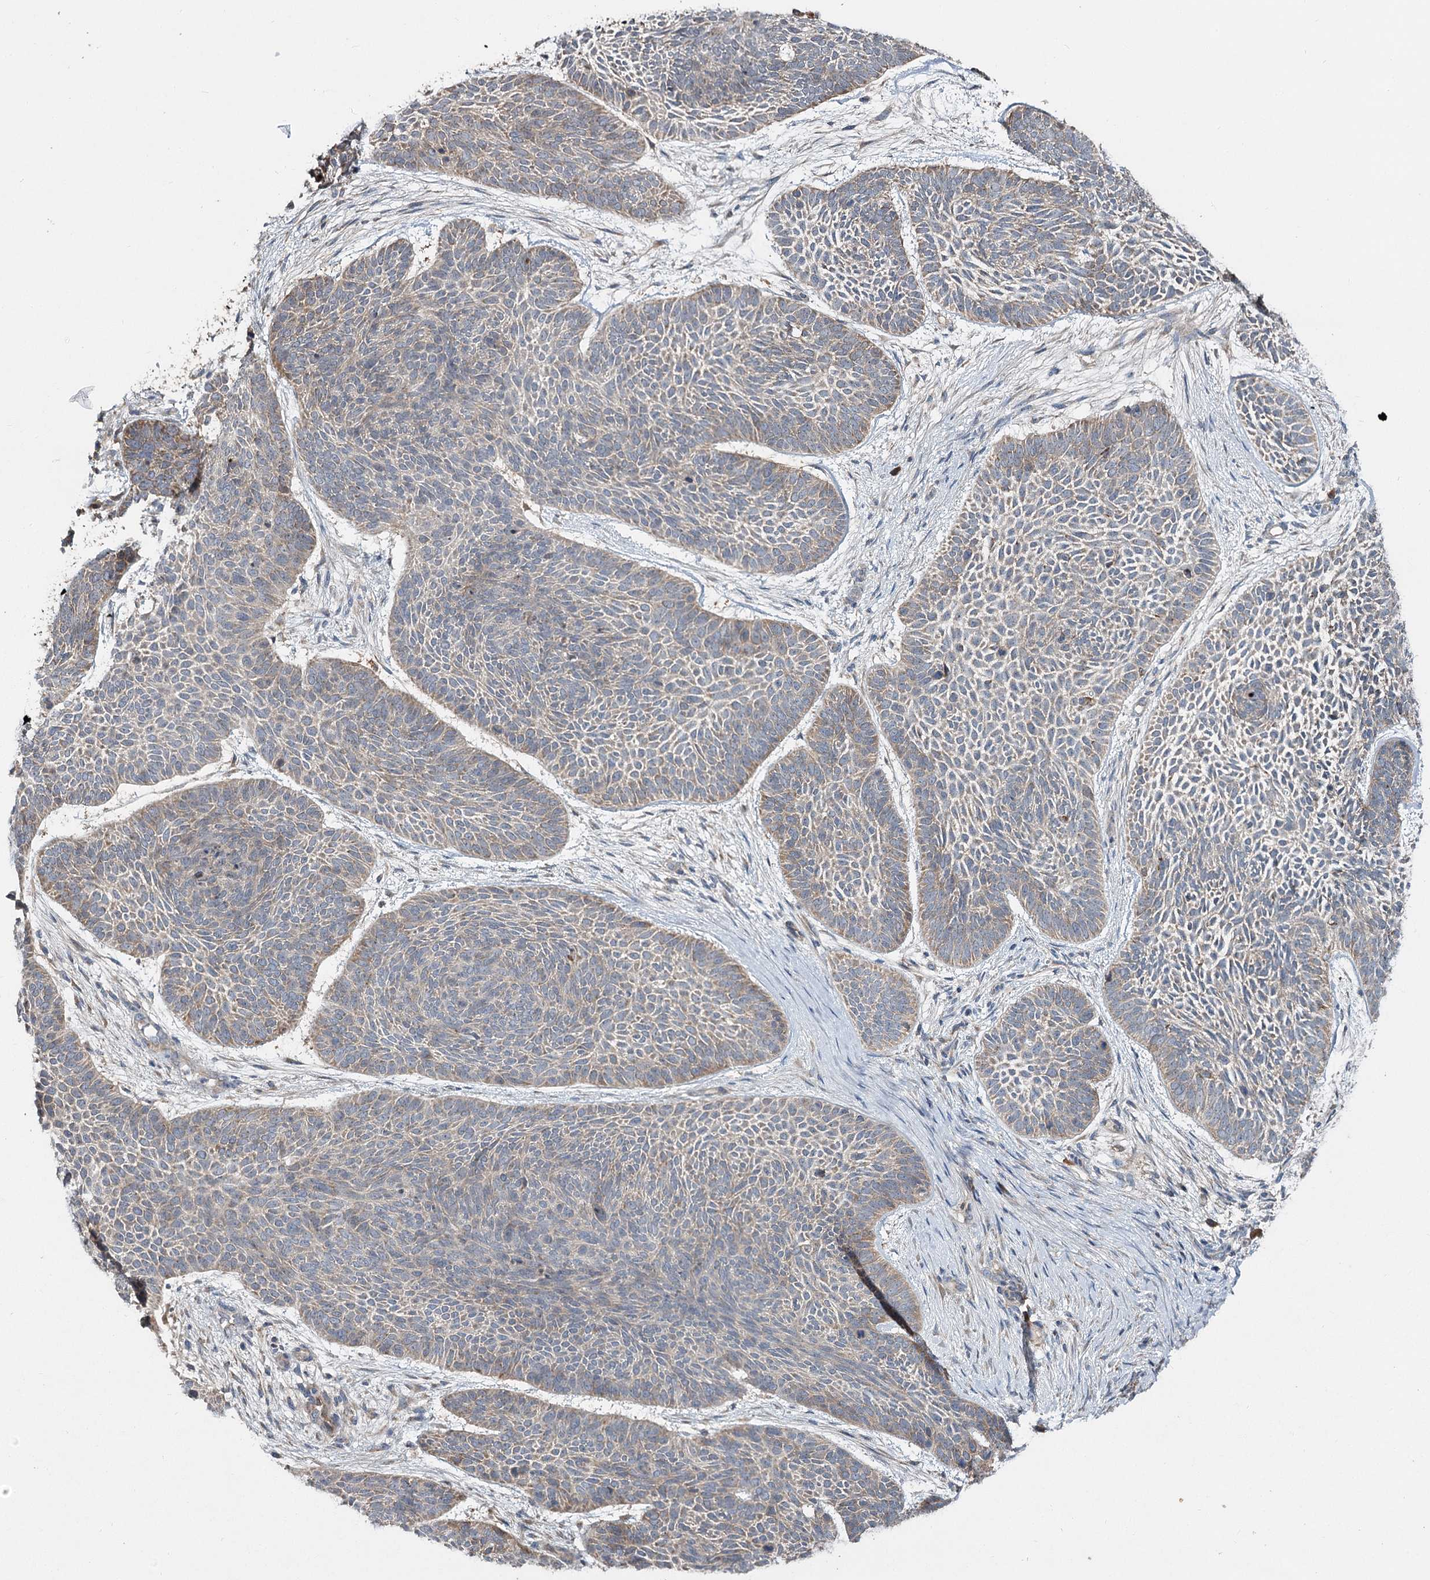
{"staining": {"intensity": "weak", "quantity": "<25%", "location": "cytoplasmic/membranous"}, "tissue": "skin cancer", "cell_type": "Tumor cells", "image_type": "cancer", "snomed": [{"axis": "morphology", "description": "Basal cell carcinoma"}, {"axis": "topography", "description": "Skin"}], "caption": "The immunohistochemistry micrograph has no significant positivity in tumor cells of basal cell carcinoma (skin) tissue. Brightfield microscopy of immunohistochemistry stained with DAB (brown) and hematoxylin (blue), captured at high magnification.", "gene": "PYROXD2", "patient": {"sex": "male", "age": 85}}